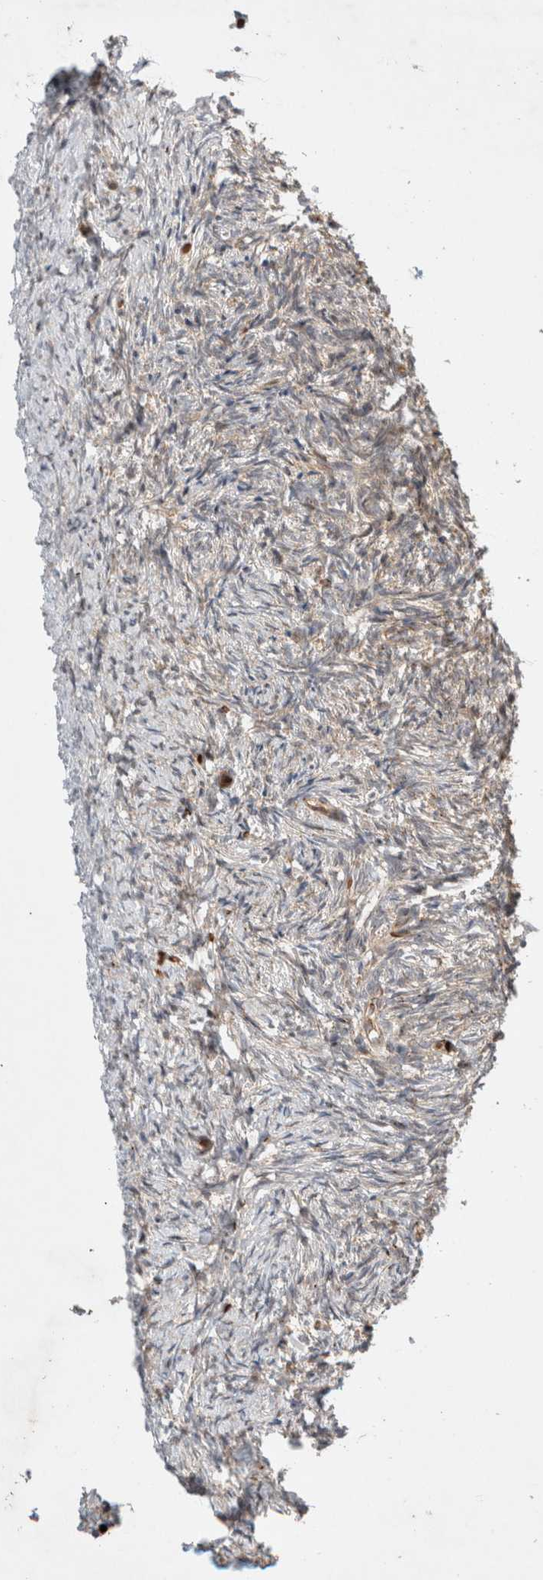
{"staining": {"intensity": "moderate", "quantity": ">75%", "location": "cytoplasmic/membranous"}, "tissue": "ovary", "cell_type": "Follicle cells", "image_type": "normal", "snomed": [{"axis": "morphology", "description": "Normal tissue, NOS"}, {"axis": "topography", "description": "Ovary"}], "caption": "About >75% of follicle cells in benign human ovary show moderate cytoplasmic/membranous protein positivity as visualized by brown immunohistochemical staining.", "gene": "OTUD6B", "patient": {"sex": "female", "age": 41}}